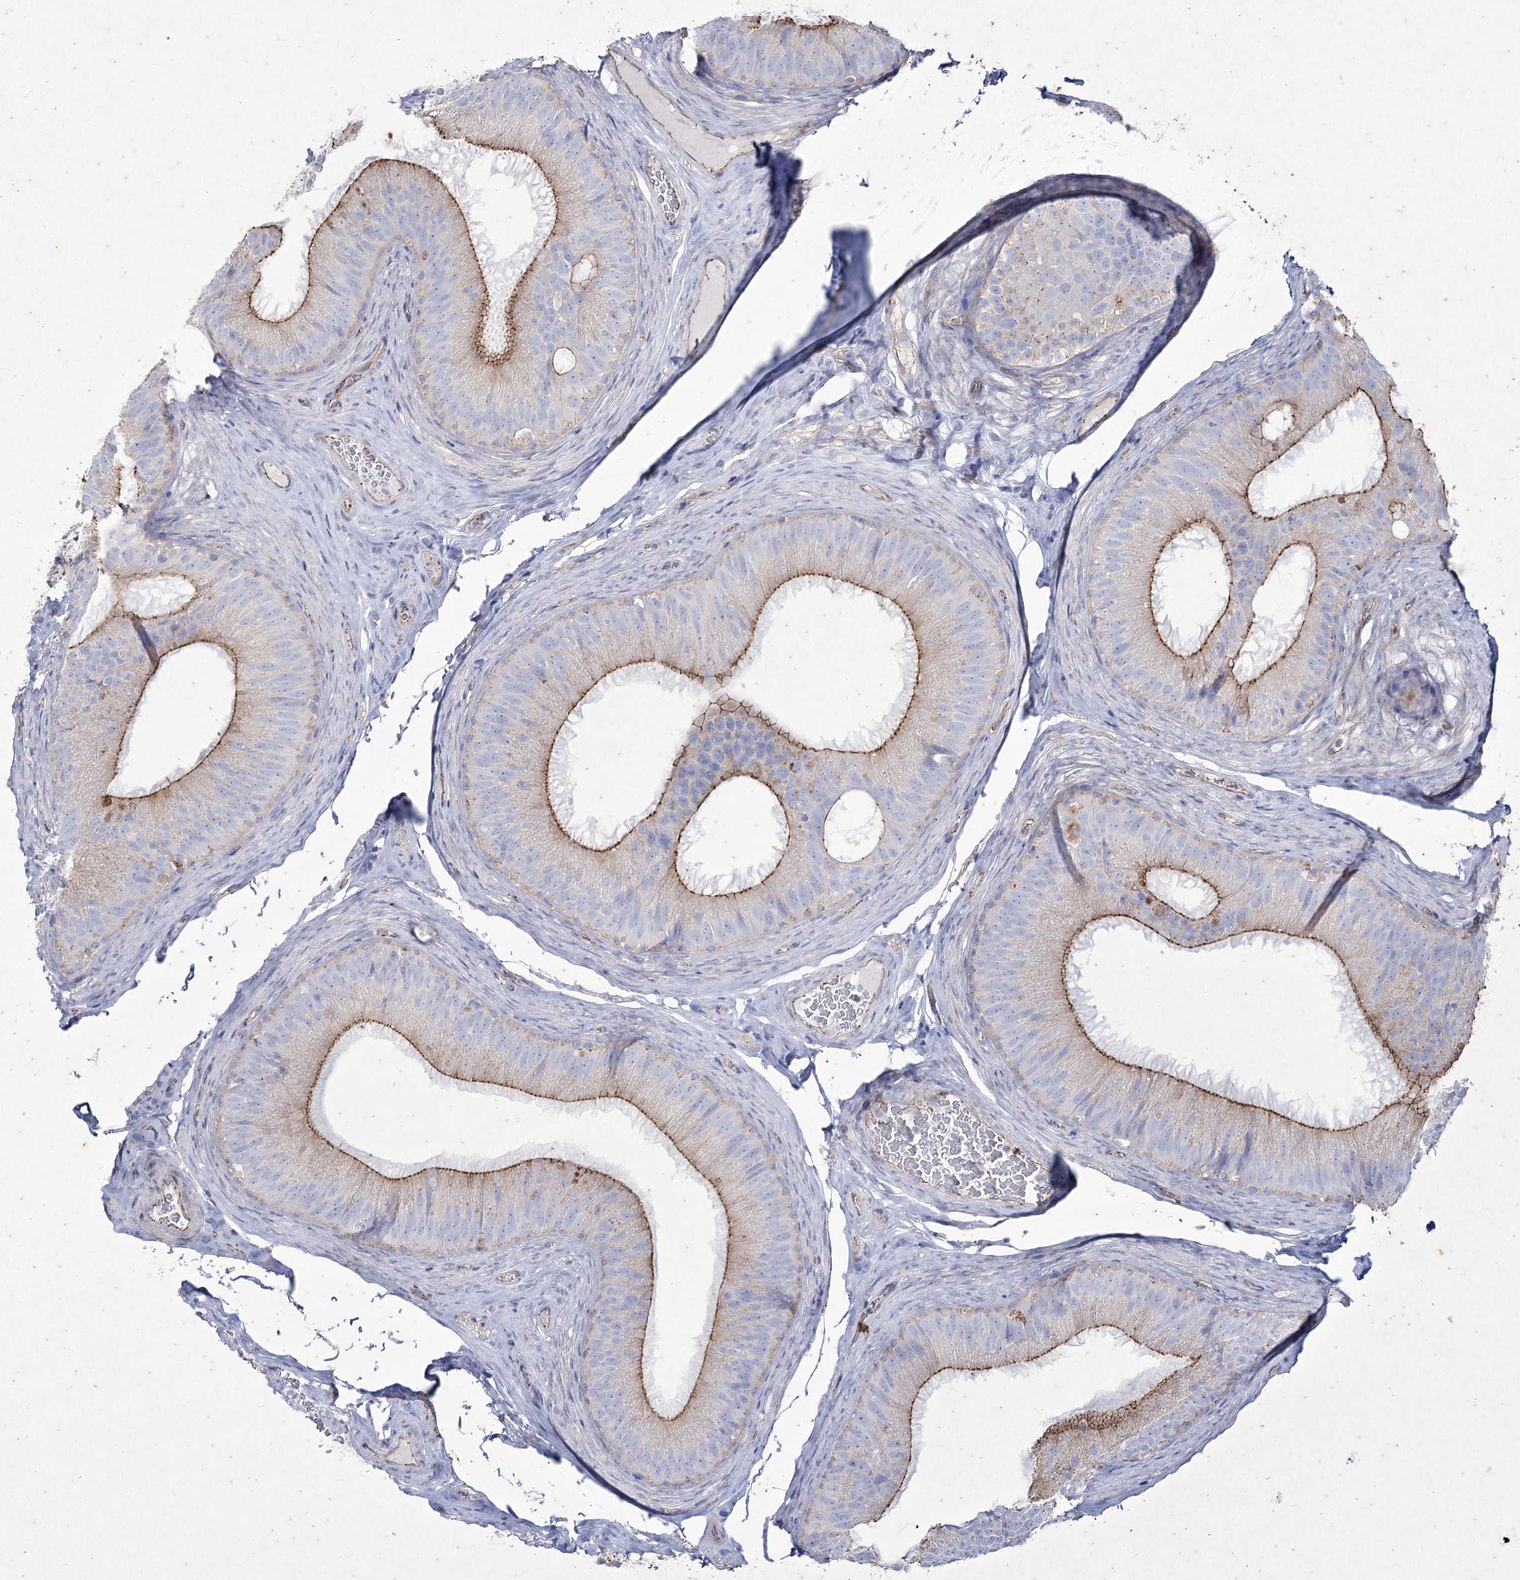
{"staining": {"intensity": "moderate", "quantity": ">75%", "location": "cytoplasmic/membranous"}, "tissue": "epididymis", "cell_type": "Glandular cells", "image_type": "normal", "snomed": [{"axis": "morphology", "description": "Normal tissue, NOS"}, {"axis": "topography", "description": "Epididymis"}], "caption": "Moderate cytoplasmic/membranous expression for a protein is seen in approximately >75% of glandular cells of benign epididymis using IHC.", "gene": "LDLRAD3", "patient": {"sex": "male", "age": 34}}